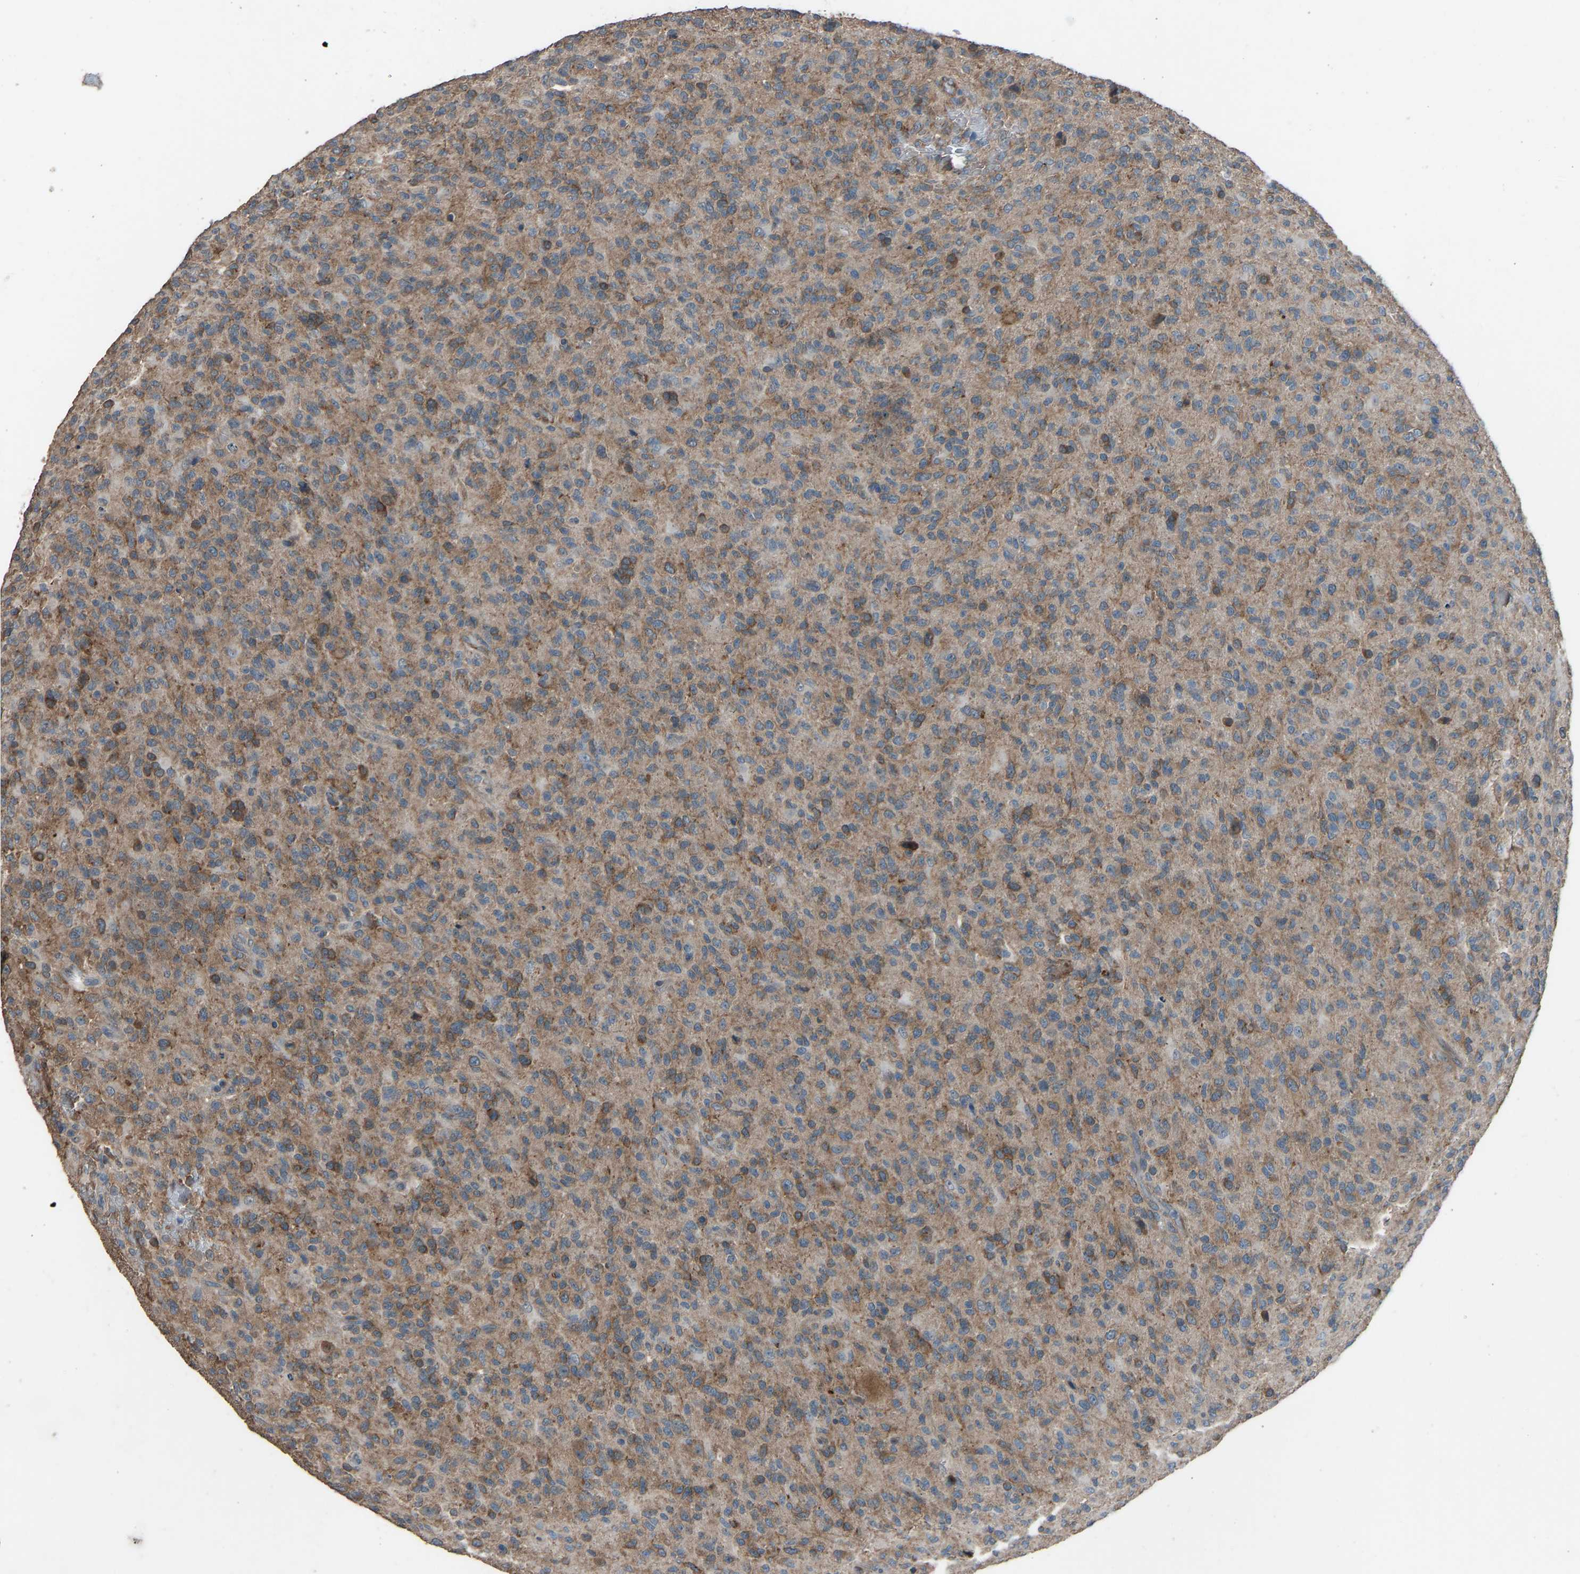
{"staining": {"intensity": "moderate", "quantity": "25%-75%", "location": "cytoplasmic/membranous"}, "tissue": "glioma", "cell_type": "Tumor cells", "image_type": "cancer", "snomed": [{"axis": "morphology", "description": "Glioma, malignant, High grade"}, {"axis": "topography", "description": "Brain"}], "caption": "This is a histology image of immunohistochemistry (IHC) staining of glioma, which shows moderate staining in the cytoplasmic/membranous of tumor cells.", "gene": "SLC43A1", "patient": {"sex": "male", "age": 71}}